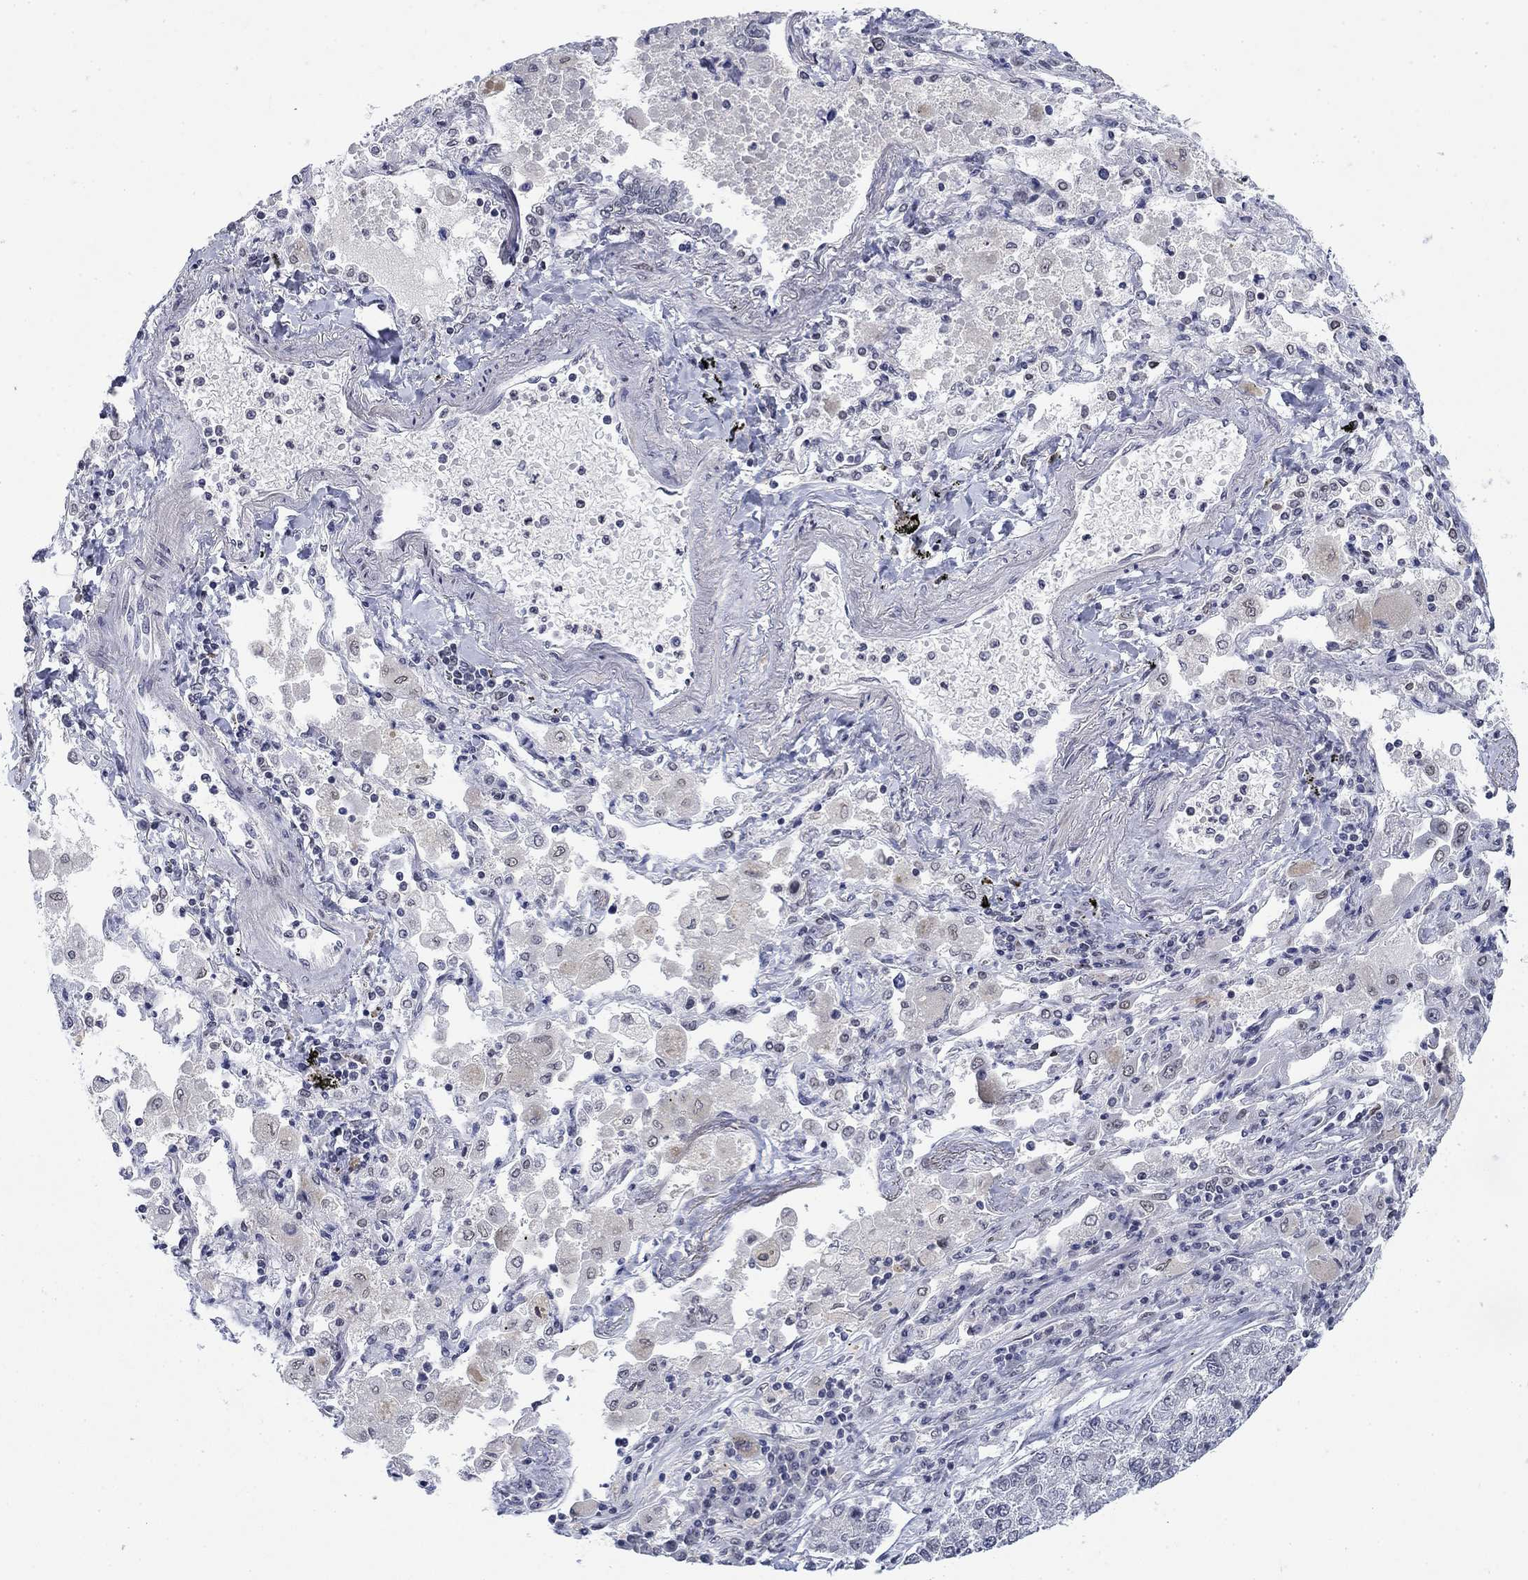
{"staining": {"intensity": "negative", "quantity": "none", "location": "none"}, "tissue": "lung cancer", "cell_type": "Tumor cells", "image_type": "cancer", "snomed": [{"axis": "morphology", "description": "Adenocarcinoma, NOS"}, {"axis": "topography", "description": "Lung"}], "caption": "Protein analysis of lung cancer demonstrates no significant expression in tumor cells.", "gene": "TOR1AIP1", "patient": {"sex": "male", "age": 49}}